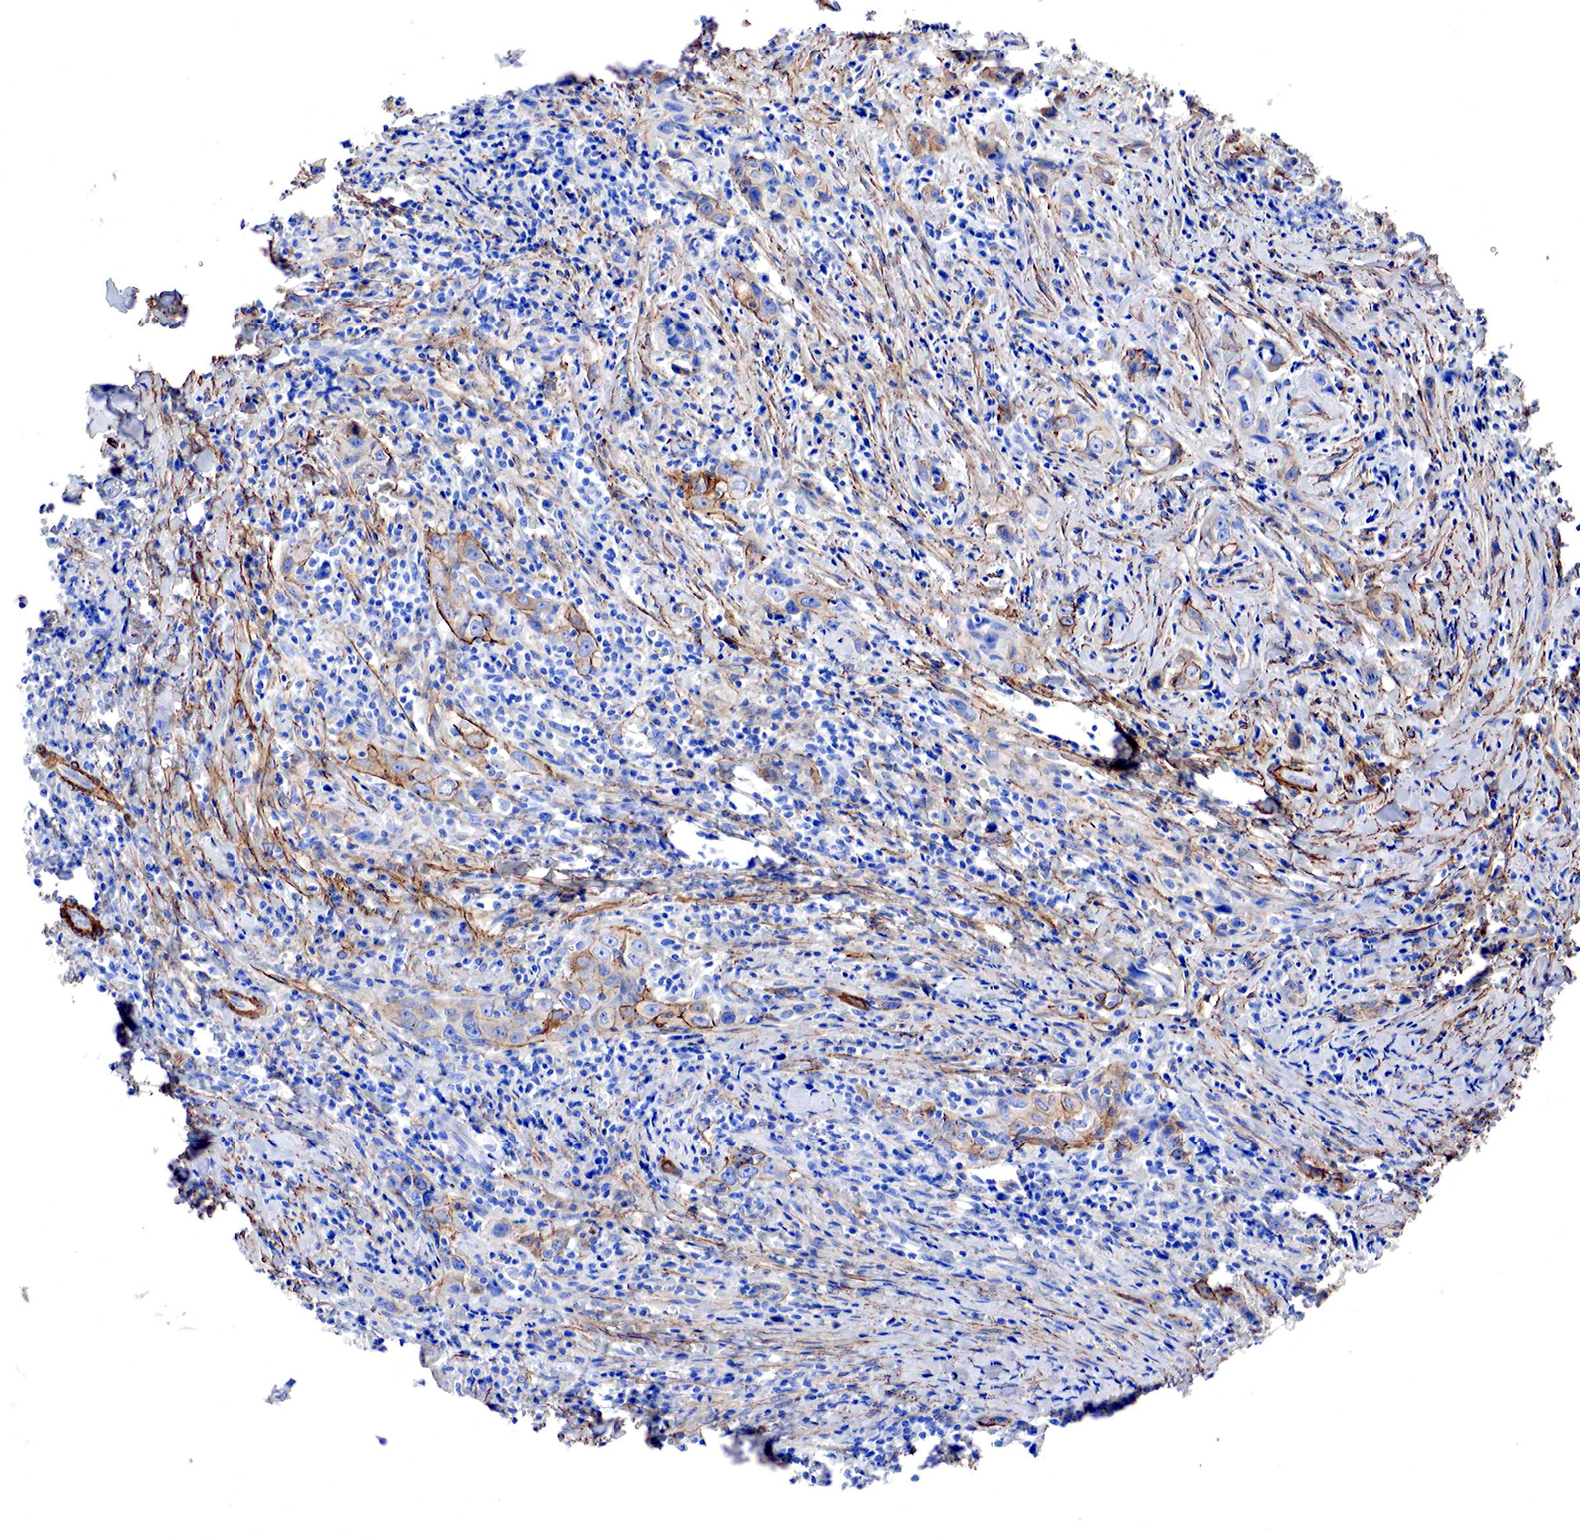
{"staining": {"intensity": "moderate", "quantity": "25%-75%", "location": "cytoplasmic/membranous"}, "tissue": "head and neck cancer", "cell_type": "Tumor cells", "image_type": "cancer", "snomed": [{"axis": "morphology", "description": "Squamous cell carcinoma, NOS"}, {"axis": "topography", "description": "Oral tissue"}, {"axis": "topography", "description": "Head-Neck"}], "caption": "Brown immunohistochemical staining in human head and neck cancer reveals moderate cytoplasmic/membranous staining in about 25%-75% of tumor cells. (brown staining indicates protein expression, while blue staining denotes nuclei).", "gene": "TPM1", "patient": {"sex": "female", "age": 82}}